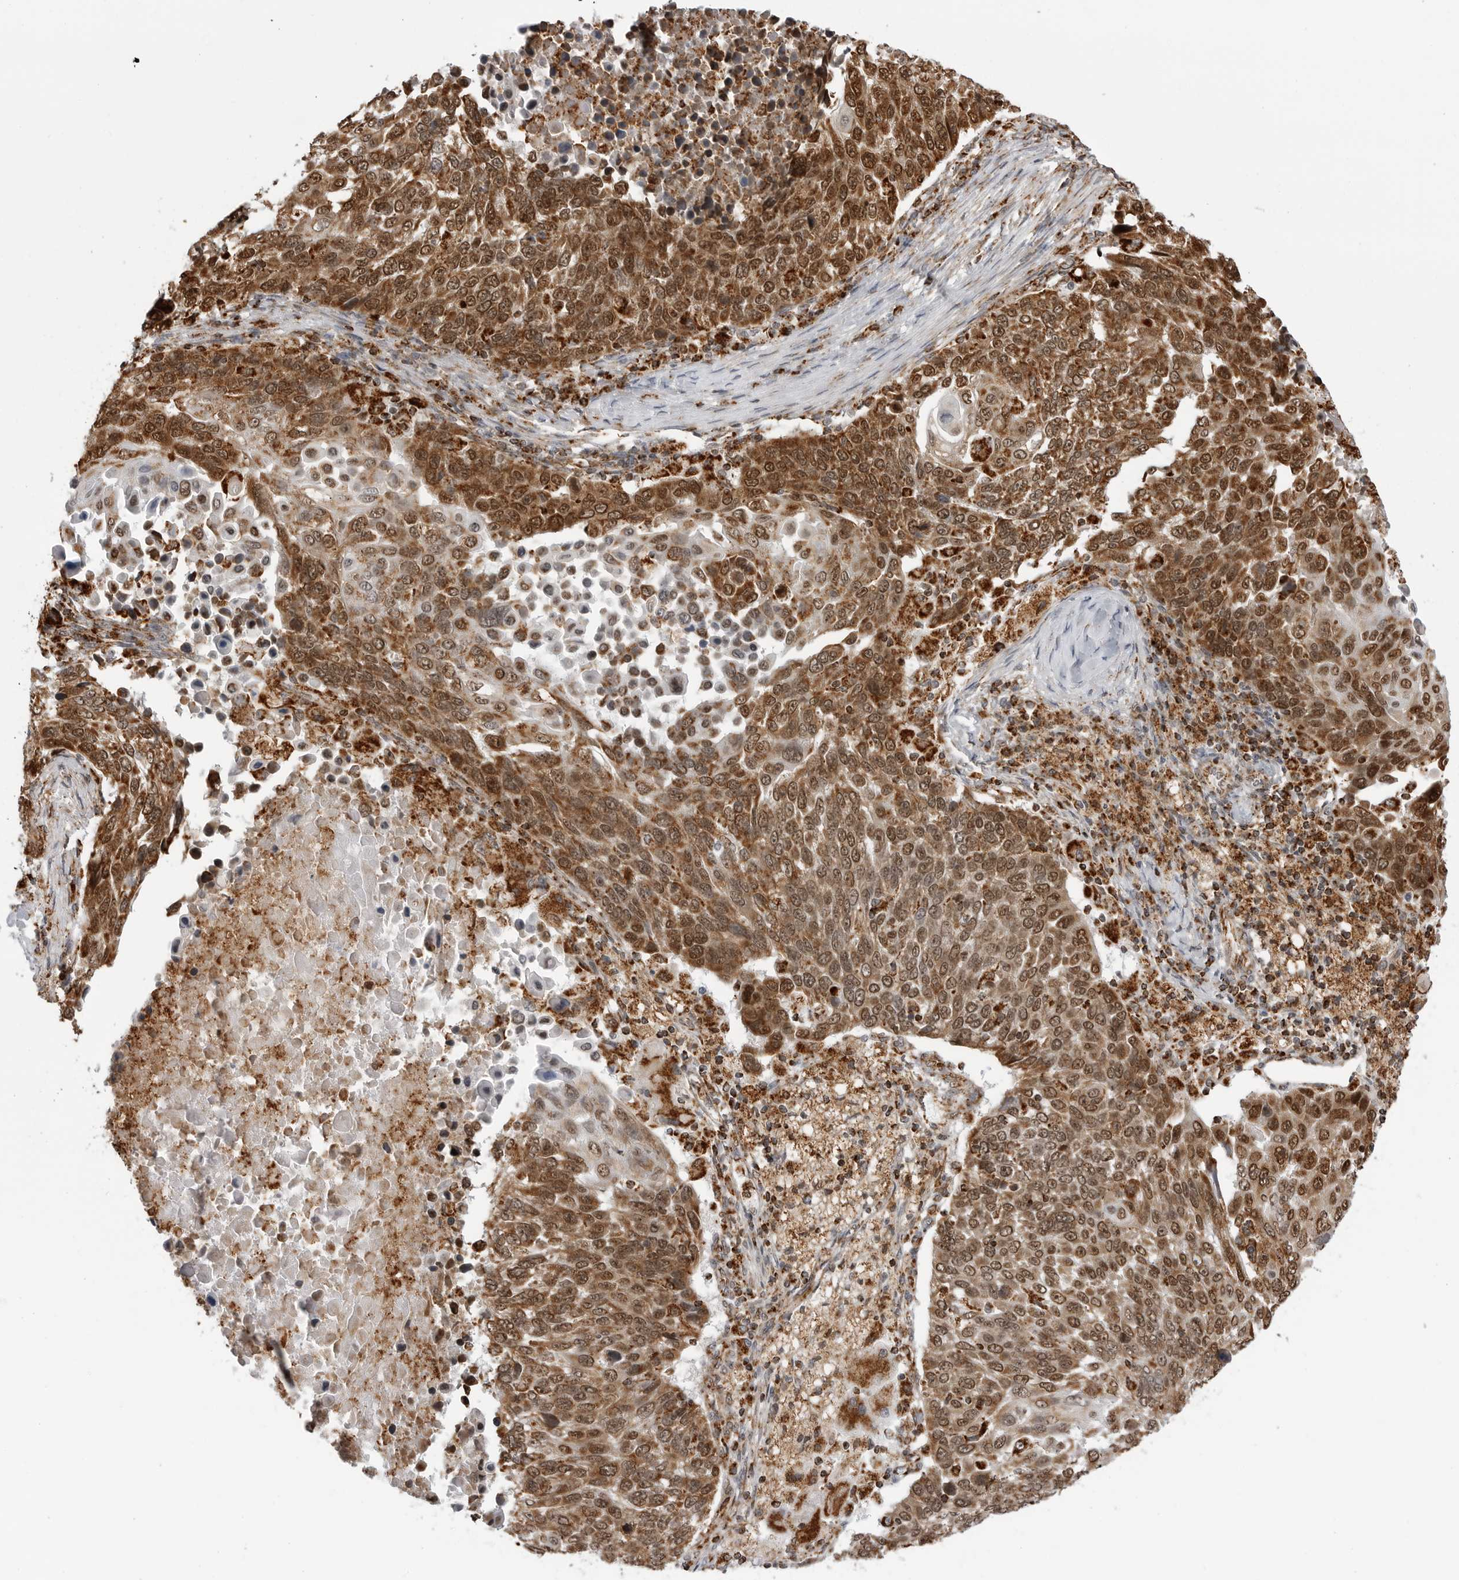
{"staining": {"intensity": "strong", "quantity": ">75%", "location": "cytoplasmic/membranous,nuclear"}, "tissue": "lung cancer", "cell_type": "Tumor cells", "image_type": "cancer", "snomed": [{"axis": "morphology", "description": "Squamous cell carcinoma, NOS"}, {"axis": "topography", "description": "Lung"}], "caption": "High-magnification brightfield microscopy of squamous cell carcinoma (lung) stained with DAB (brown) and counterstained with hematoxylin (blue). tumor cells exhibit strong cytoplasmic/membranous and nuclear staining is appreciated in approximately>75% of cells.", "gene": "COX5A", "patient": {"sex": "male", "age": 66}}